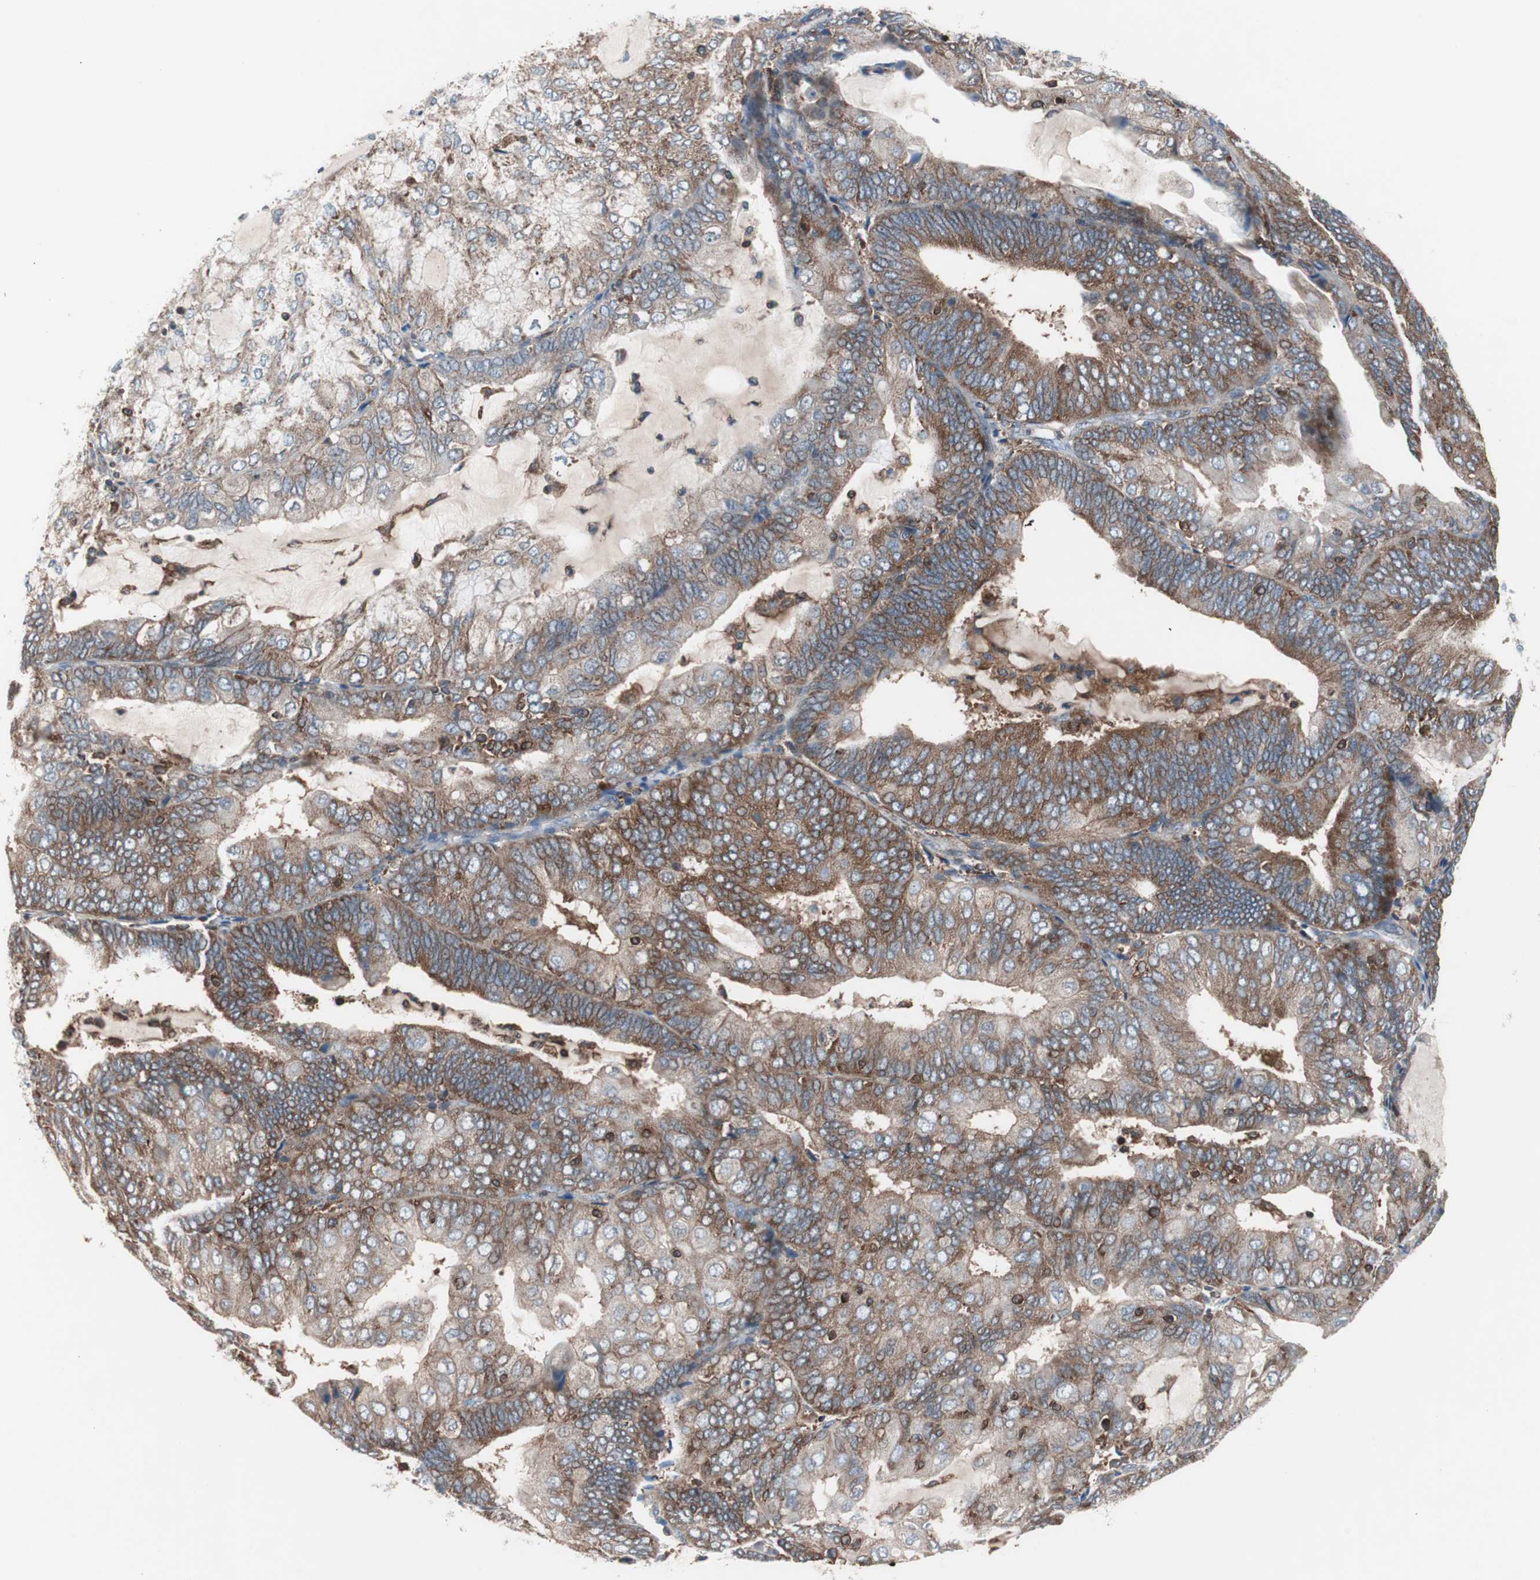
{"staining": {"intensity": "moderate", "quantity": ">75%", "location": "cytoplasmic/membranous"}, "tissue": "endometrial cancer", "cell_type": "Tumor cells", "image_type": "cancer", "snomed": [{"axis": "morphology", "description": "Adenocarcinoma, NOS"}, {"axis": "topography", "description": "Endometrium"}], "caption": "A brown stain labels moderate cytoplasmic/membranous positivity of a protein in human adenocarcinoma (endometrial) tumor cells.", "gene": "PIK3R1", "patient": {"sex": "female", "age": 81}}